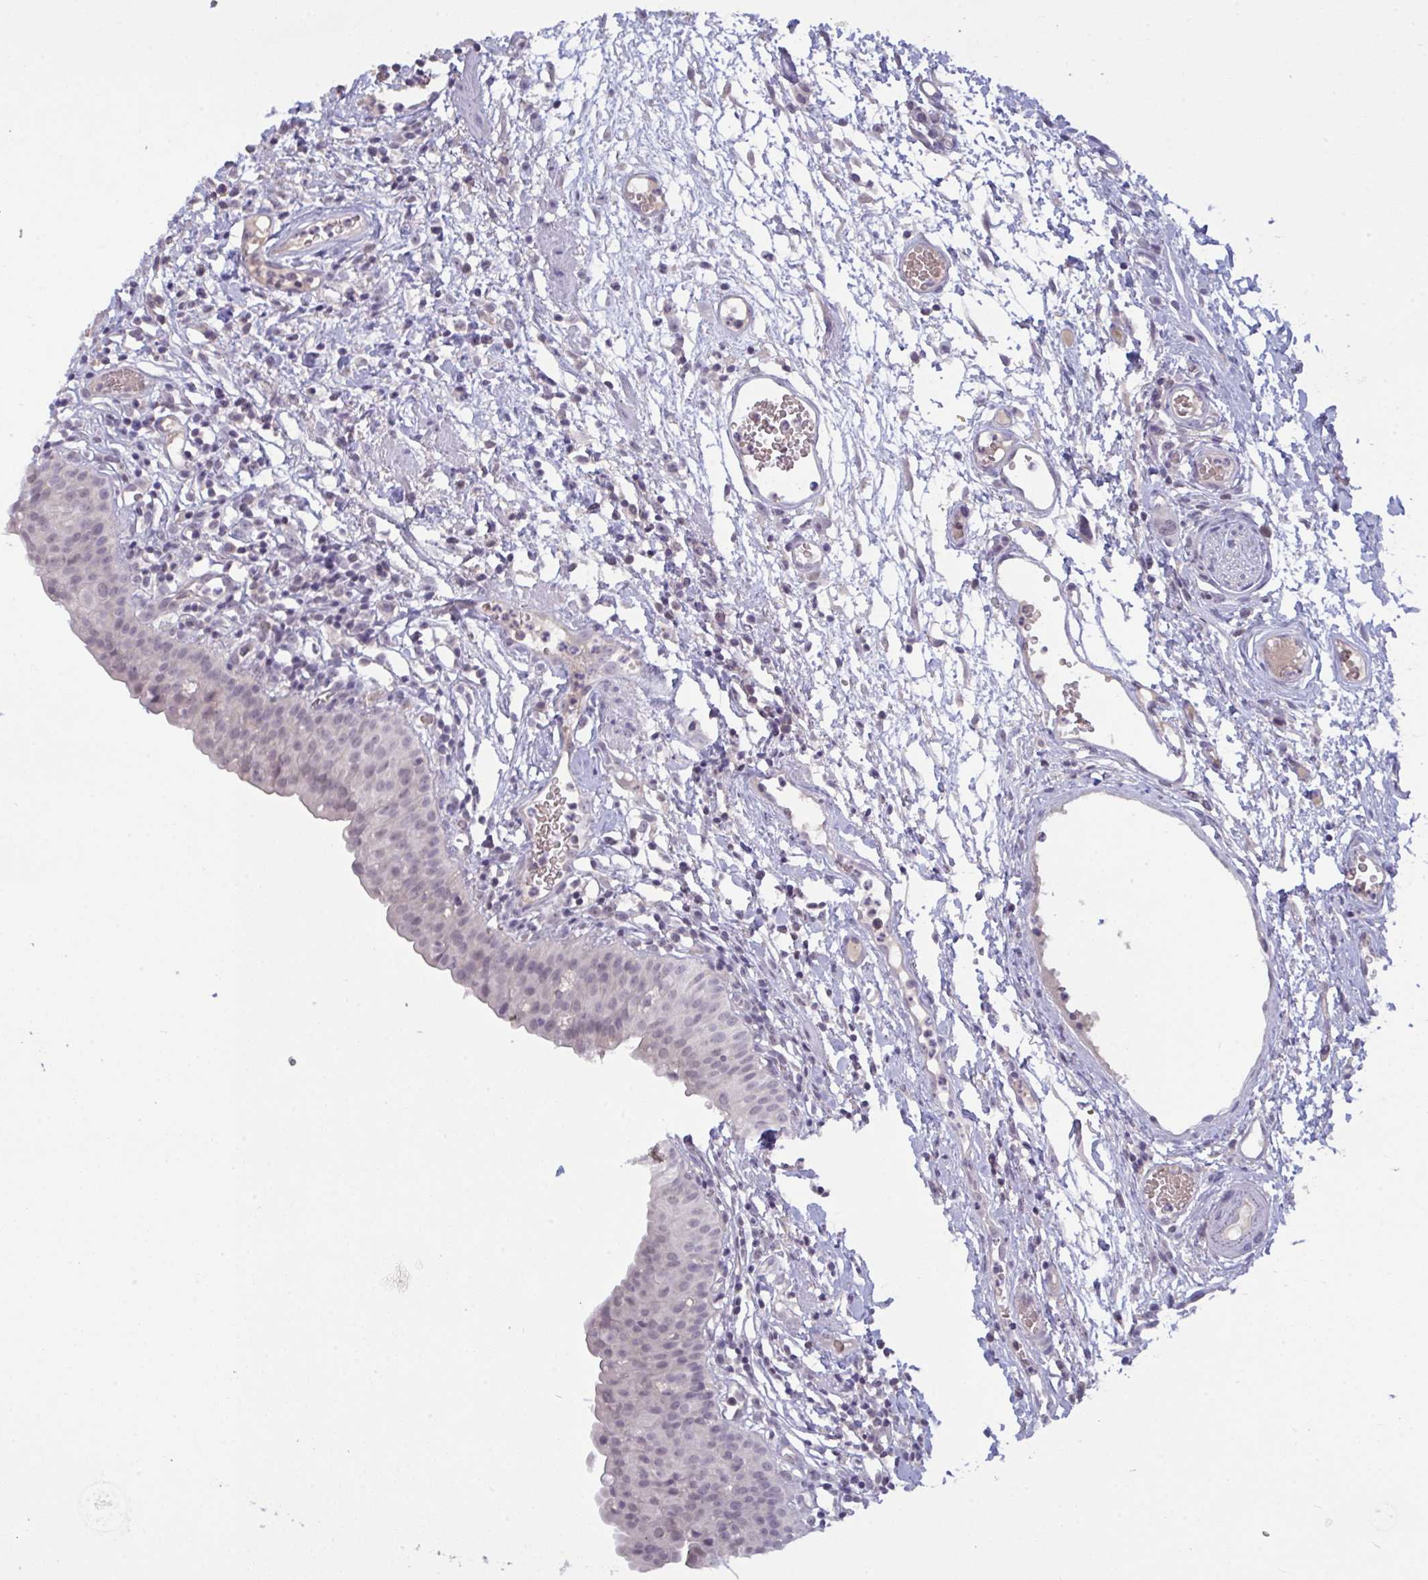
{"staining": {"intensity": "weak", "quantity": "<25%", "location": "nuclear"}, "tissue": "urinary bladder", "cell_type": "Urothelial cells", "image_type": "normal", "snomed": [{"axis": "morphology", "description": "Normal tissue, NOS"}, {"axis": "morphology", "description": "Inflammation, NOS"}, {"axis": "topography", "description": "Urinary bladder"}], "caption": "Immunohistochemical staining of benign human urinary bladder shows no significant staining in urothelial cells. The staining was performed using DAB (3,3'-diaminobenzidine) to visualize the protein expression in brown, while the nuclei were stained in blue with hematoxylin (Magnification: 20x).", "gene": "ZNF784", "patient": {"sex": "male", "age": 57}}